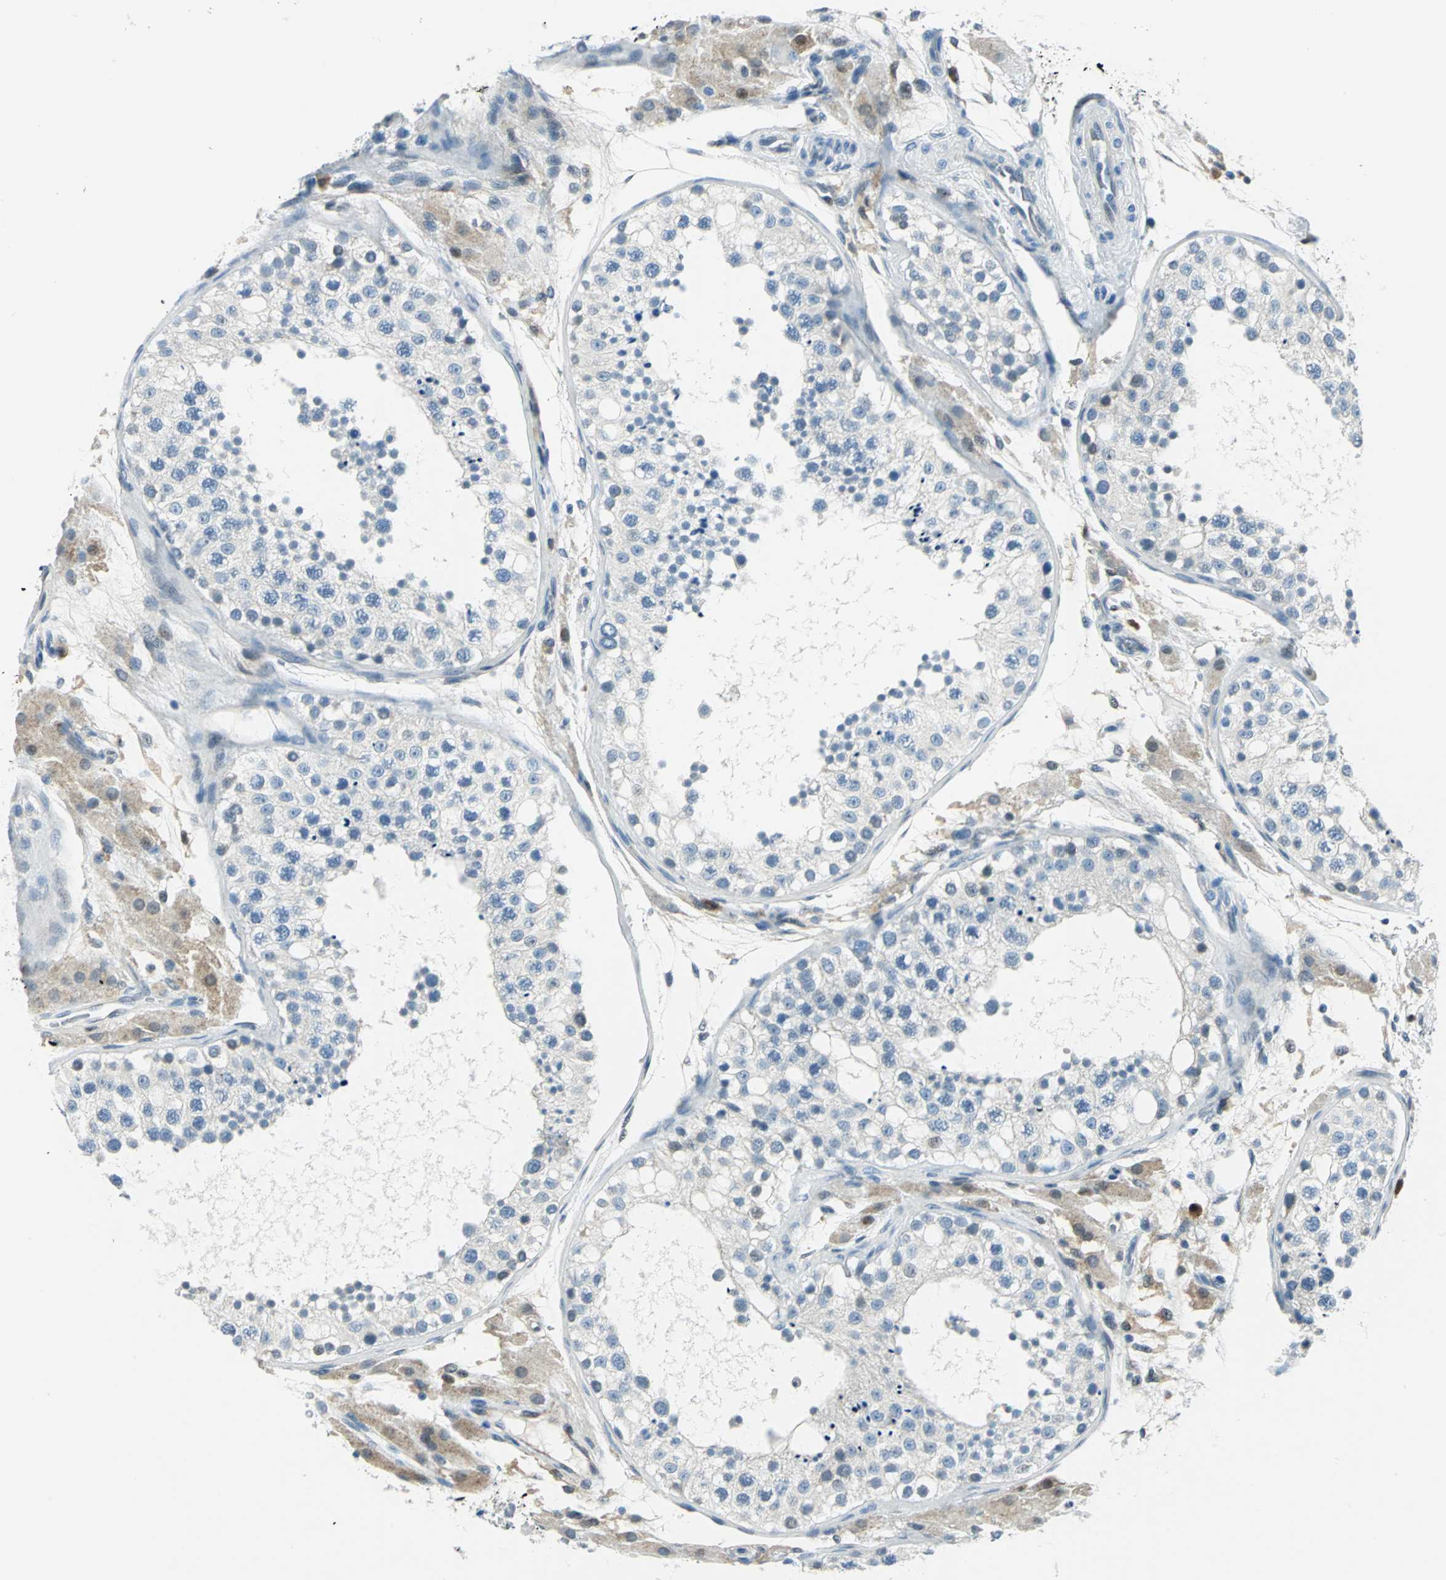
{"staining": {"intensity": "negative", "quantity": "none", "location": "none"}, "tissue": "testis", "cell_type": "Cells in seminiferous ducts", "image_type": "normal", "snomed": [{"axis": "morphology", "description": "Normal tissue, NOS"}, {"axis": "topography", "description": "Testis"}], "caption": "This is an immunohistochemistry image of normal testis. There is no expression in cells in seminiferous ducts.", "gene": "AKR1A1", "patient": {"sex": "male", "age": 26}}